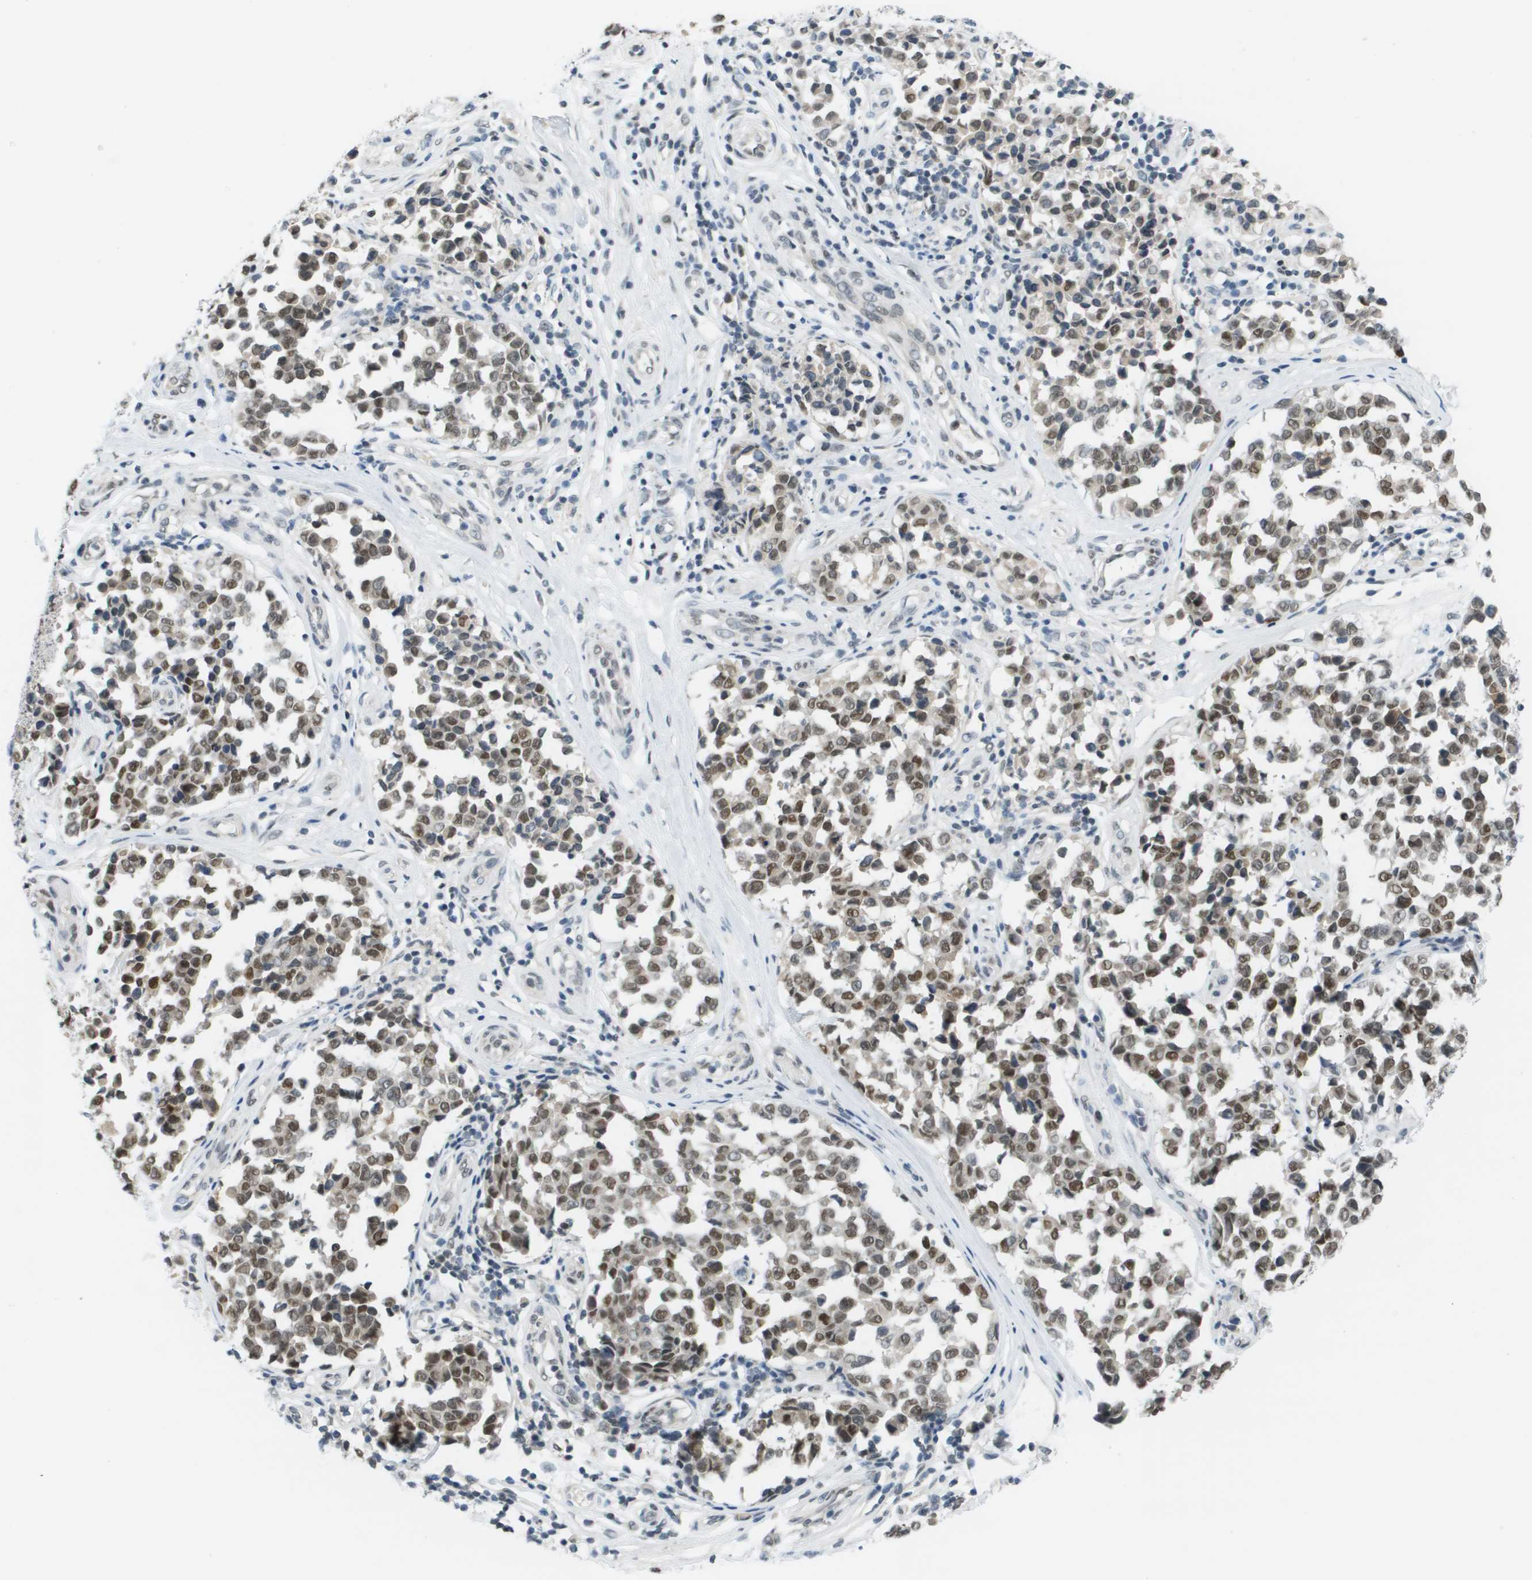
{"staining": {"intensity": "moderate", "quantity": ">75%", "location": "nuclear"}, "tissue": "melanoma", "cell_type": "Tumor cells", "image_type": "cancer", "snomed": [{"axis": "morphology", "description": "Malignant melanoma, NOS"}, {"axis": "topography", "description": "Skin"}], "caption": "A brown stain labels moderate nuclear positivity of a protein in human malignant melanoma tumor cells.", "gene": "CBX5", "patient": {"sex": "female", "age": 64}}